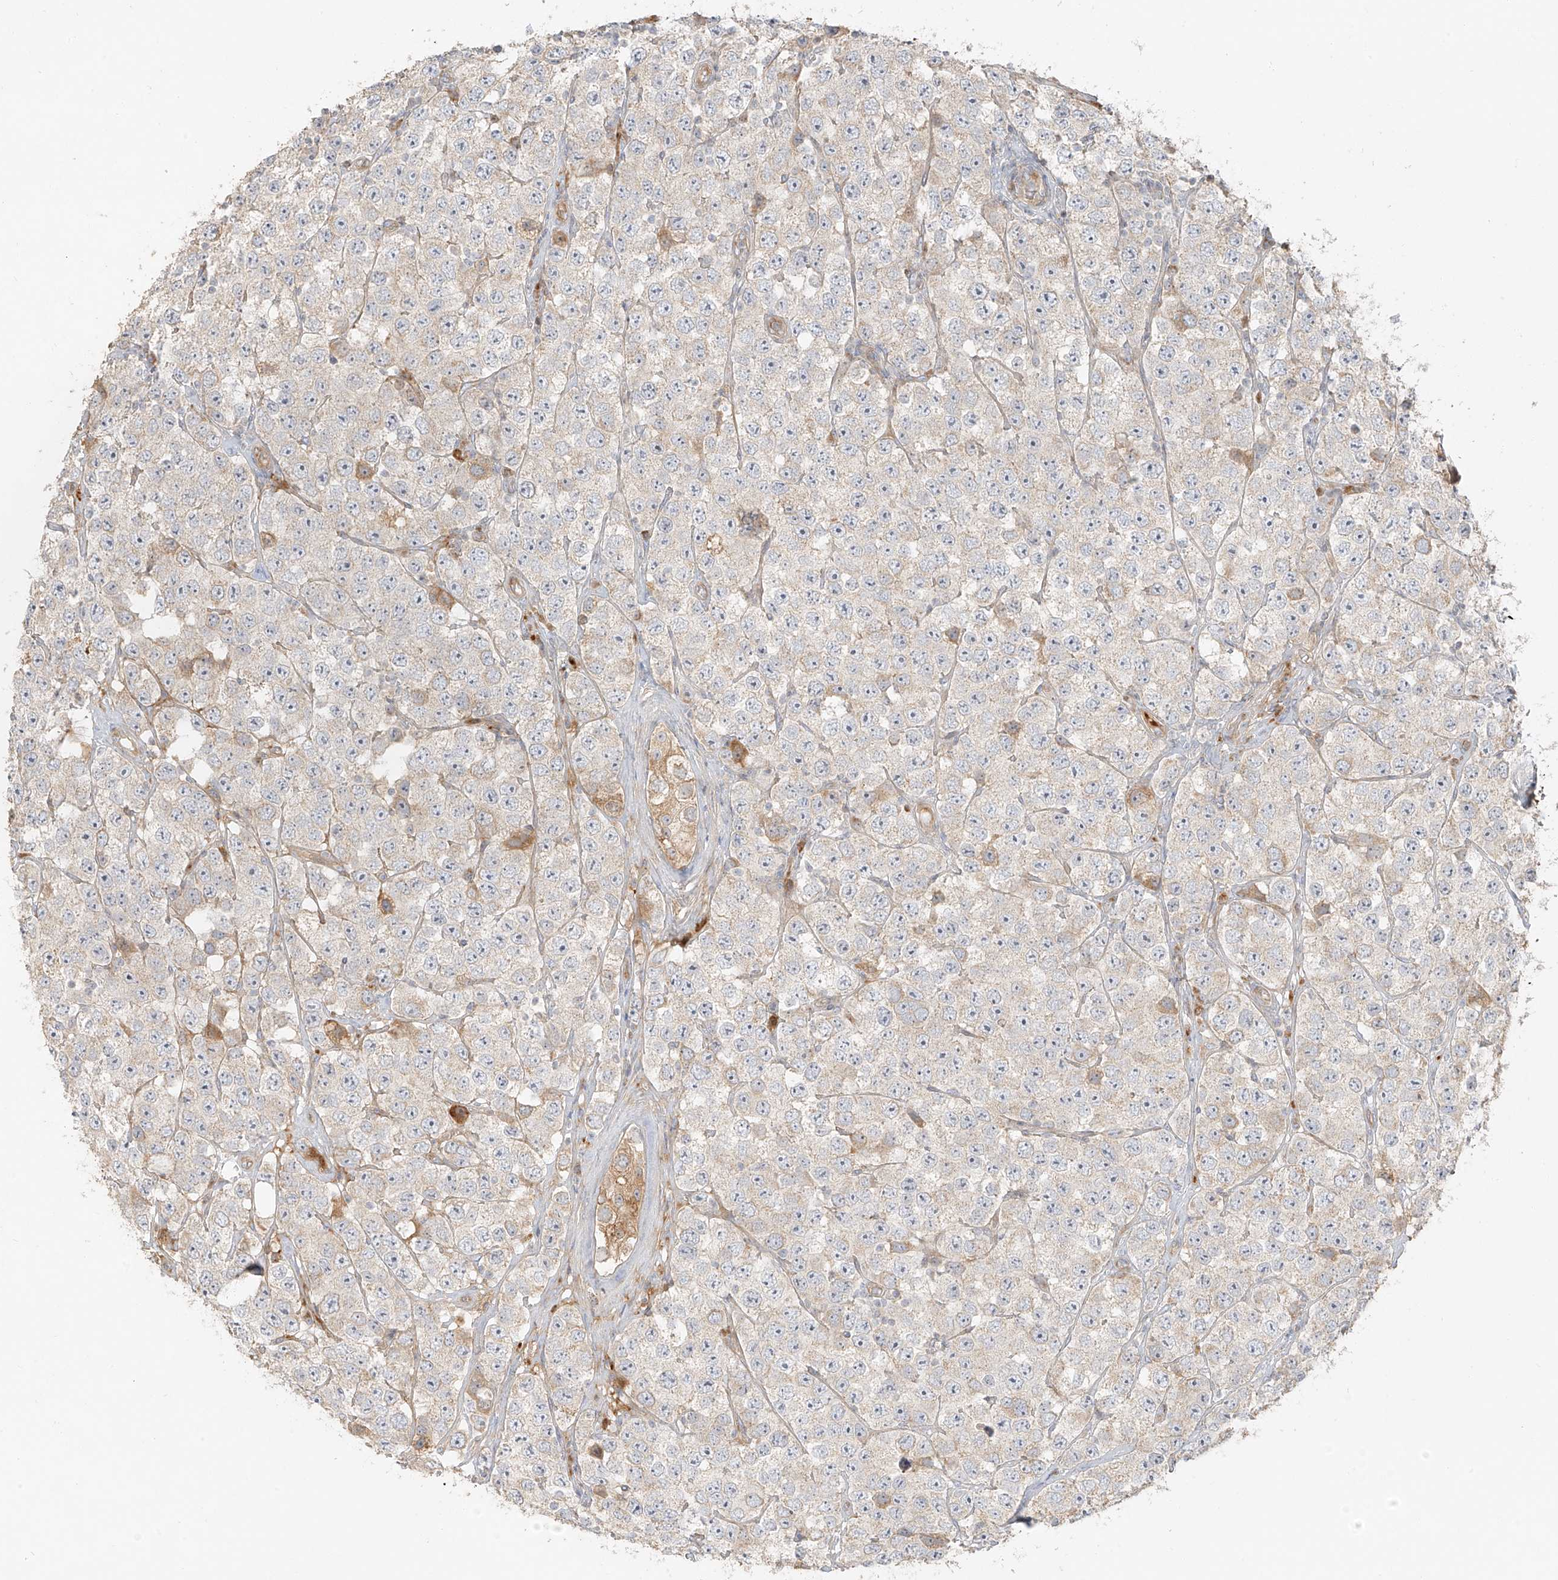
{"staining": {"intensity": "weak", "quantity": "<25%", "location": "cytoplasmic/membranous"}, "tissue": "testis cancer", "cell_type": "Tumor cells", "image_type": "cancer", "snomed": [{"axis": "morphology", "description": "Seminoma, NOS"}, {"axis": "topography", "description": "Testis"}], "caption": "Protein analysis of testis cancer shows no significant positivity in tumor cells. (DAB IHC with hematoxylin counter stain).", "gene": "MIPEP", "patient": {"sex": "male", "age": 28}}